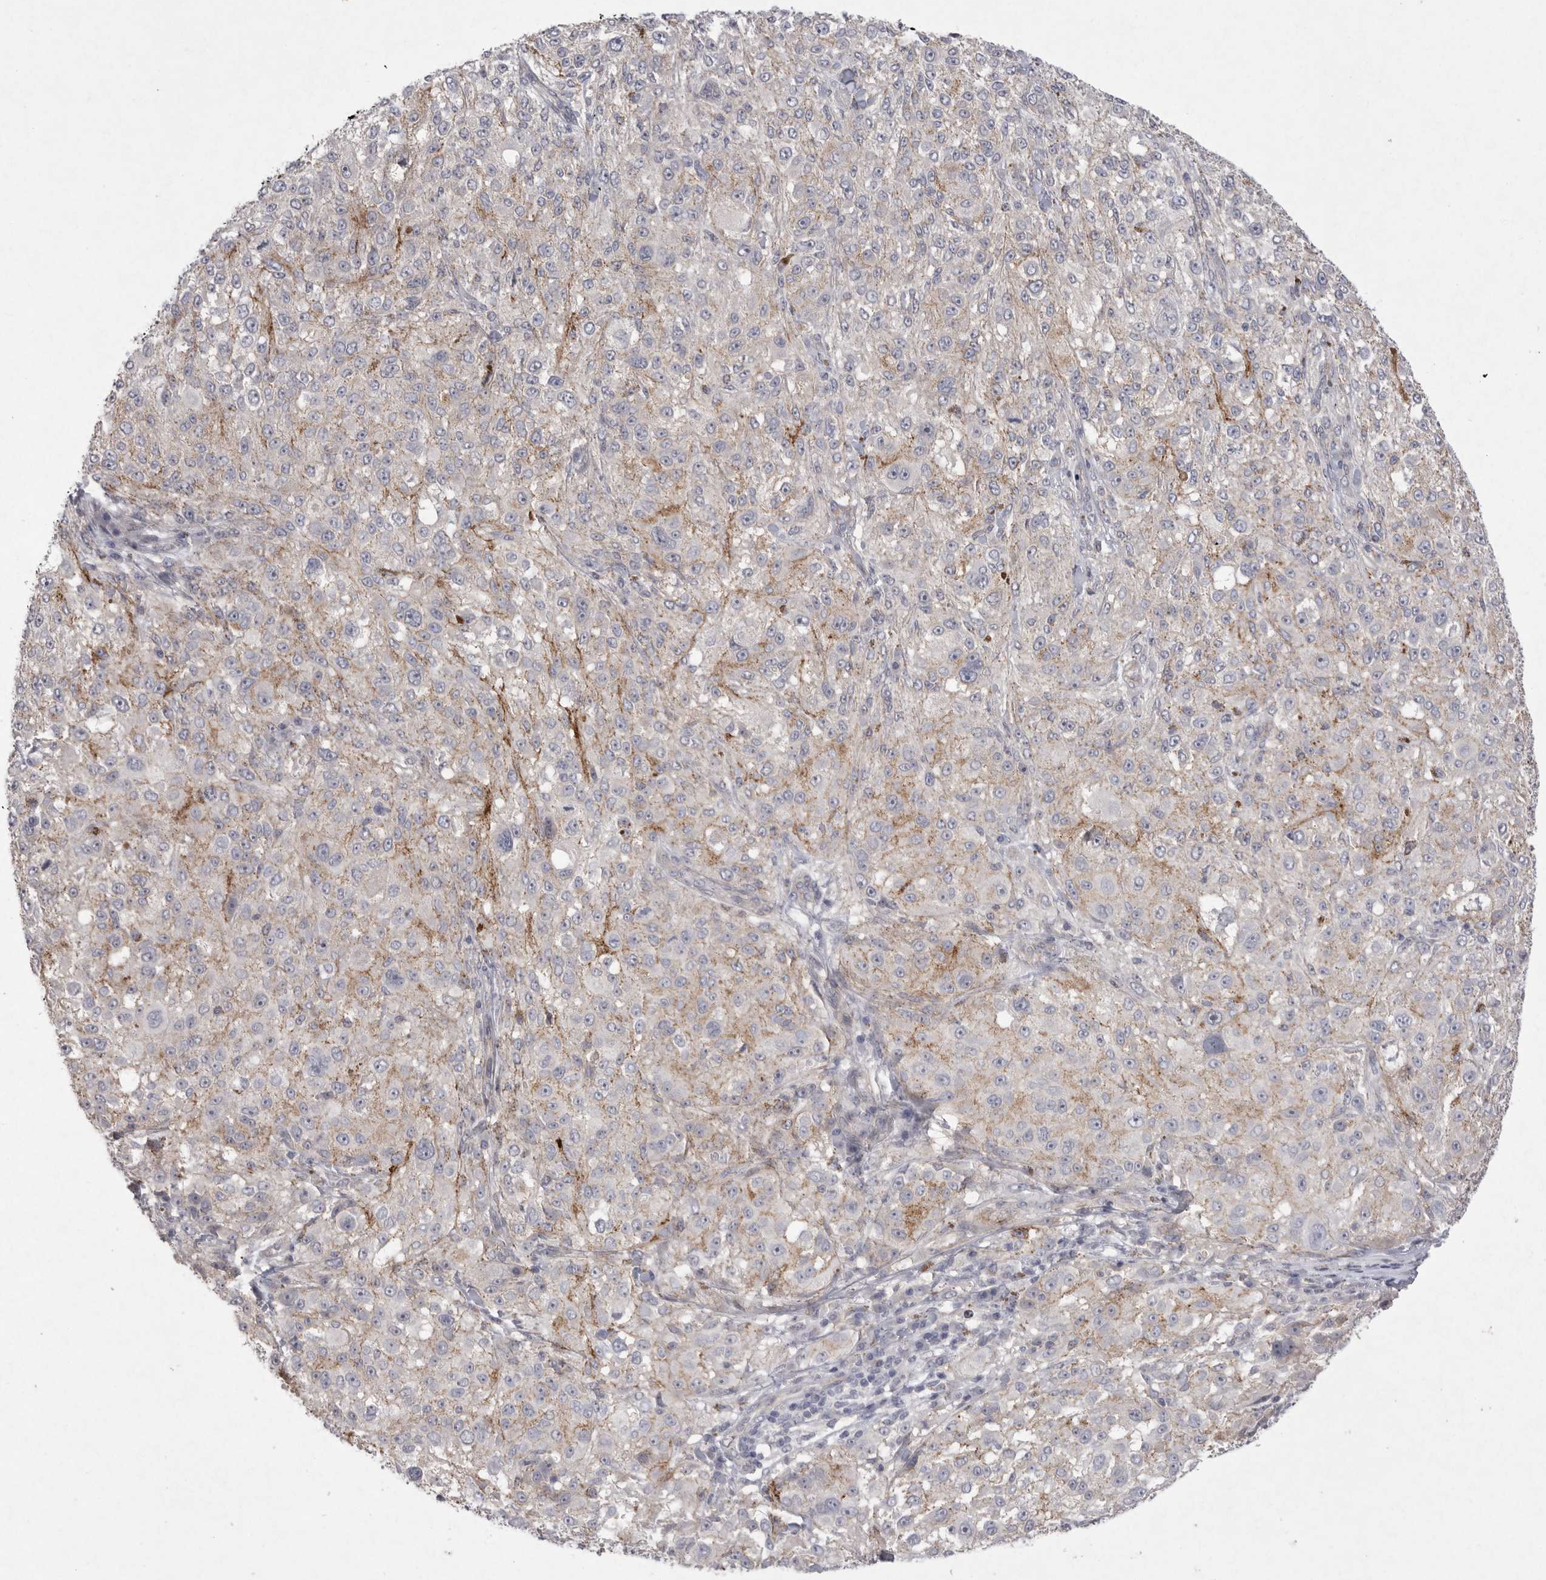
{"staining": {"intensity": "negative", "quantity": "none", "location": "none"}, "tissue": "melanoma", "cell_type": "Tumor cells", "image_type": "cancer", "snomed": [{"axis": "morphology", "description": "Necrosis, NOS"}, {"axis": "morphology", "description": "Malignant melanoma, NOS"}, {"axis": "topography", "description": "Skin"}], "caption": "Immunohistochemistry histopathology image of malignant melanoma stained for a protein (brown), which displays no expression in tumor cells.", "gene": "VANGL2", "patient": {"sex": "female", "age": 87}}